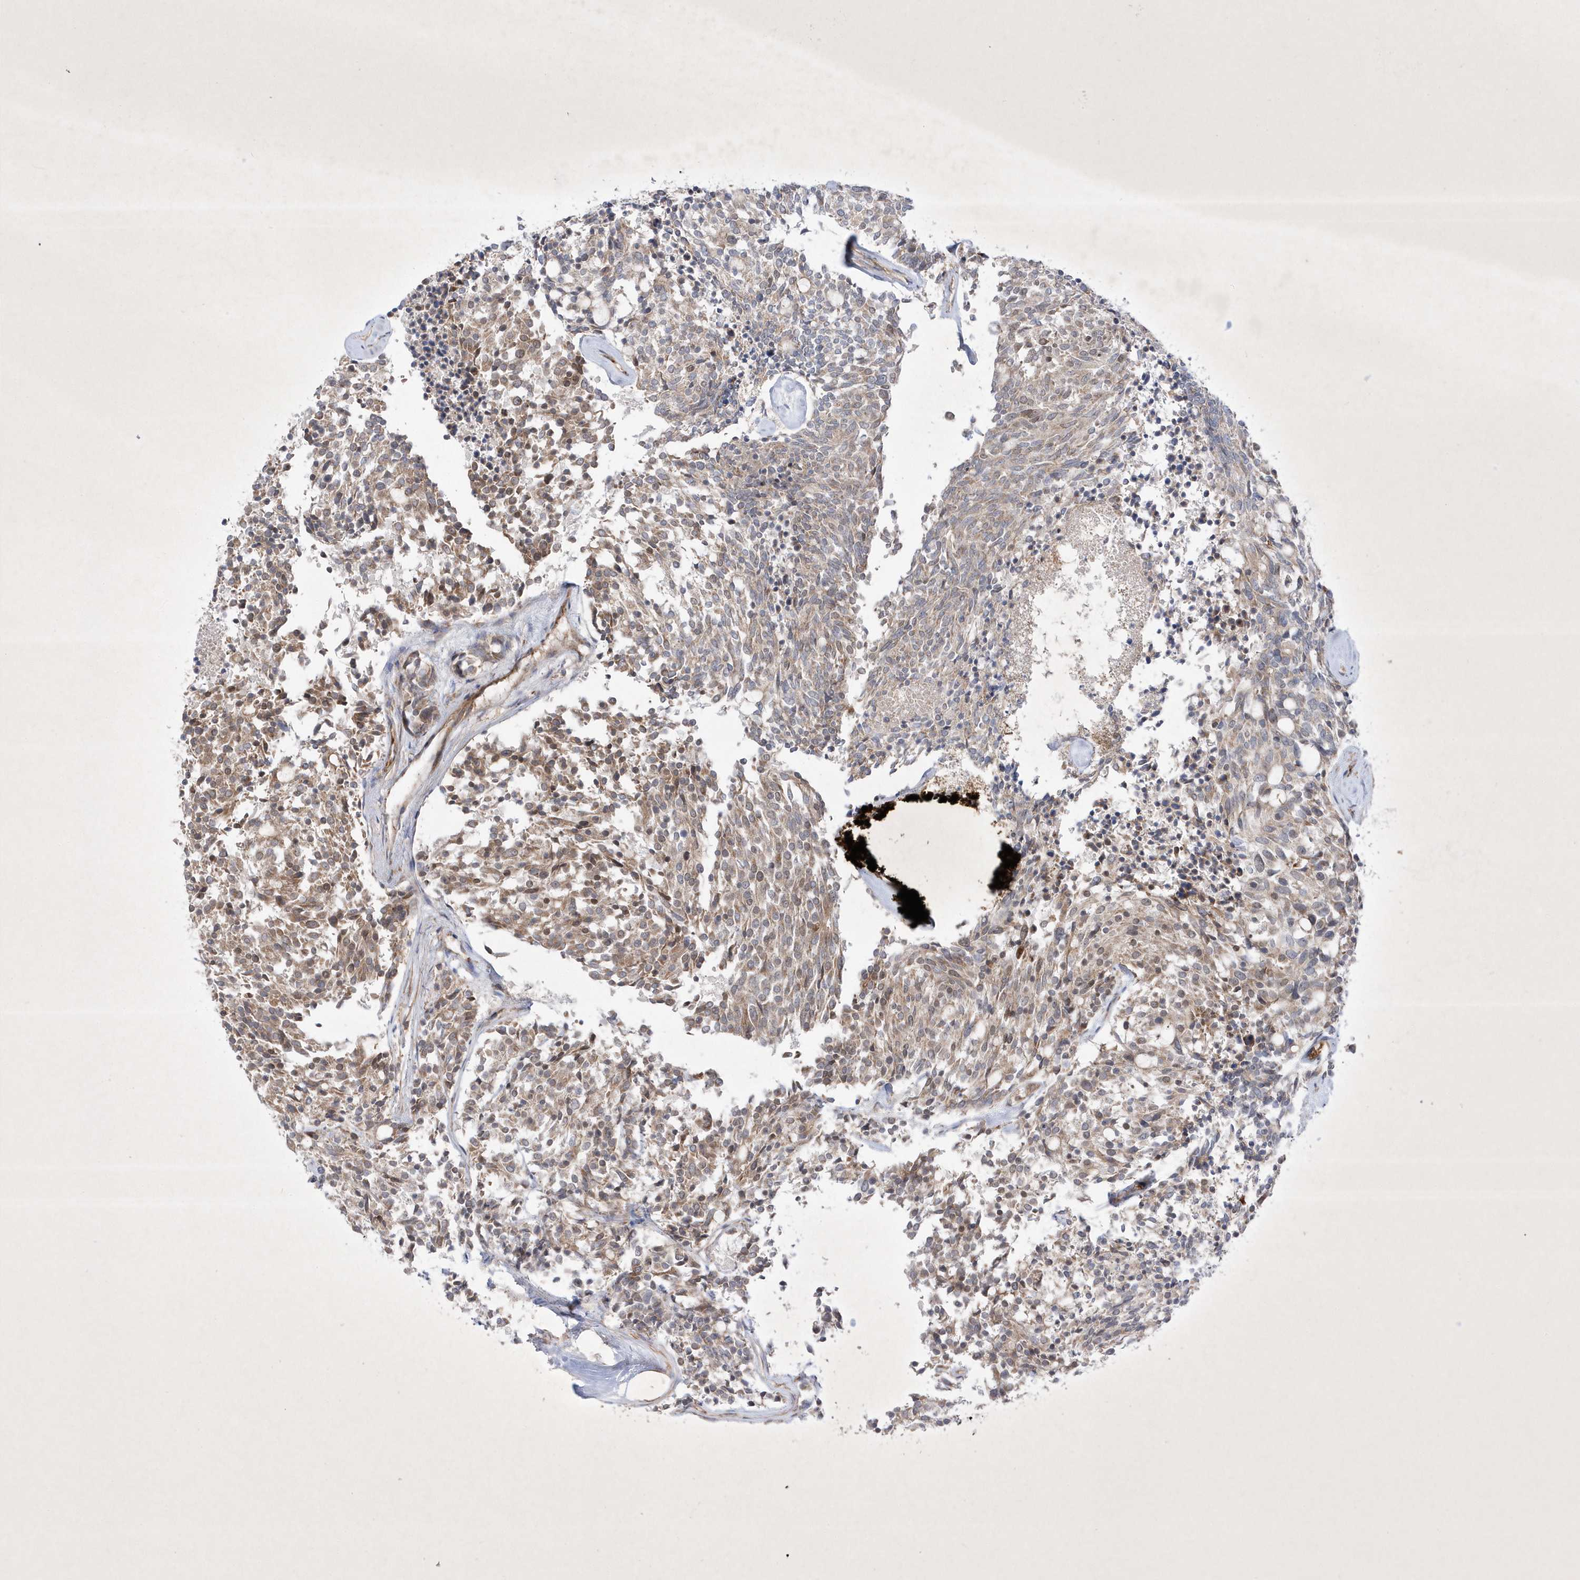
{"staining": {"intensity": "moderate", "quantity": ">75%", "location": "cytoplasmic/membranous"}, "tissue": "carcinoid", "cell_type": "Tumor cells", "image_type": "cancer", "snomed": [{"axis": "morphology", "description": "Carcinoid, malignant, NOS"}, {"axis": "topography", "description": "Pancreas"}], "caption": "IHC image of neoplastic tissue: carcinoid stained using IHC reveals medium levels of moderate protein expression localized specifically in the cytoplasmic/membranous of tumor cells, appearing as a cytoplasmic/membranous brown color.", "gene": "OPA1", "patient": {"sex": "female", "age": 54}}